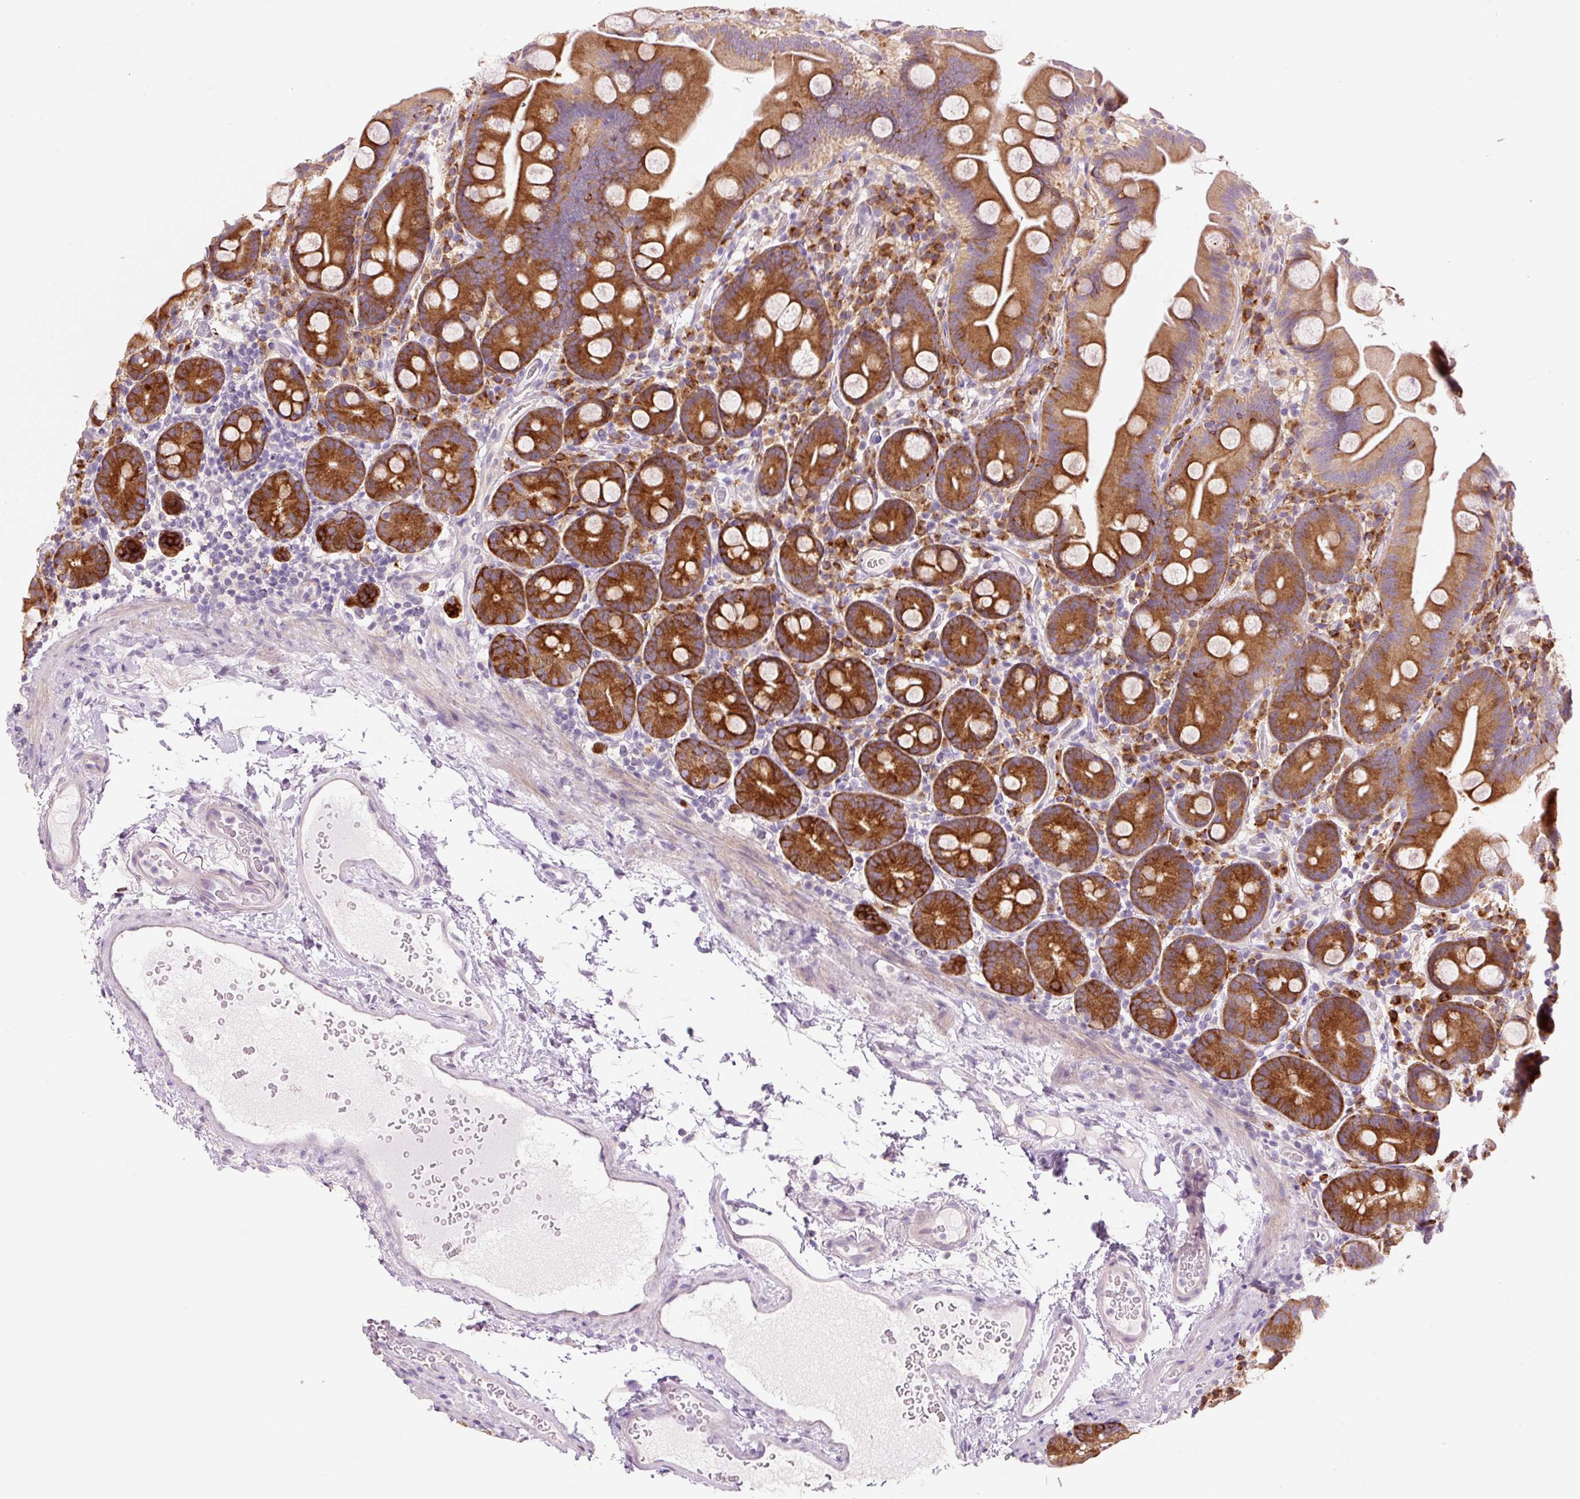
{"staining": {"intensity": "strong", "quantity": ">75%", "location": "cytoplasmic/membranous"}, "tissue": "small intestine", "cell_type": "Glandular cells", "image_type": "normal", "snomed": [{"axis": "morphology", "description": "Normal tissue, NOS"}, {"axis": "topography", "description": "Small intestine"}], "caption": "This histopathology image displays immunohistochemistry staining of unremarkable small intestine, with high strong cytoplasmic/membranous positivity in about >75% of glandular cells.", "gene": "HAX1", "patient": {"sex": "female", "age": 68}}